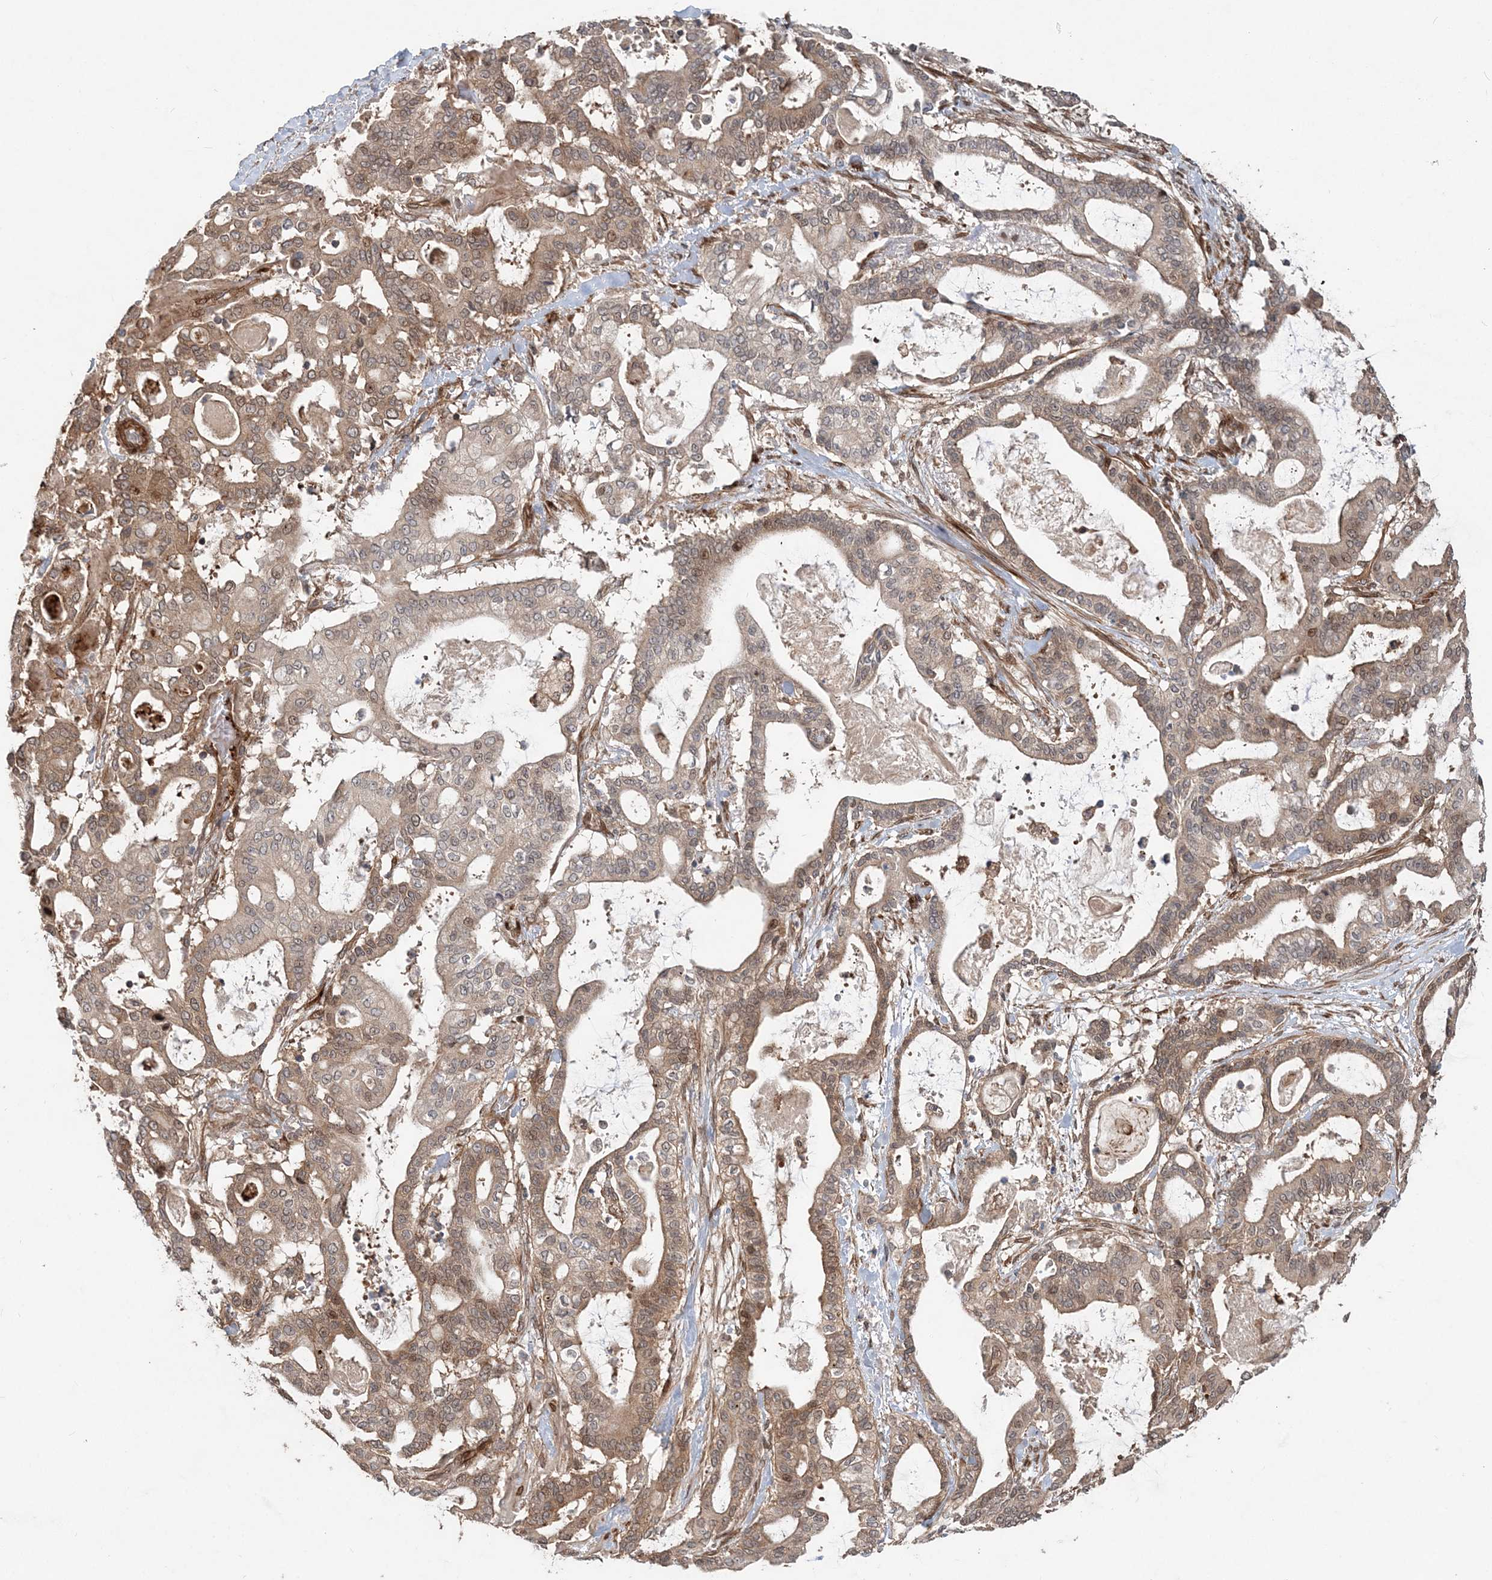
{"staining": {"intensity": "moderate", "quantity": ">75%", "location": "cytoplasmic/membranous"}, "tissue": "pancreatic cancer", "cell_type": "Tumor cells", "image_type": "cancer", "snomed": [{"axis": "morphology", "description": "Adenocarcinoma, NOS"}, {"axis": "topography", "description": "Pancreas"}], "caption": "This image displays pancreatic cancer (adenocarcinoma) stained with IHC to label a protein in brown. The cytoplasmic/membranous of tumor cells show moderate positivity for the protein. Nuclei are counter-stained blue.", "gene": "GEMIN5", "patient": {"sex": "male", "age": 63}}